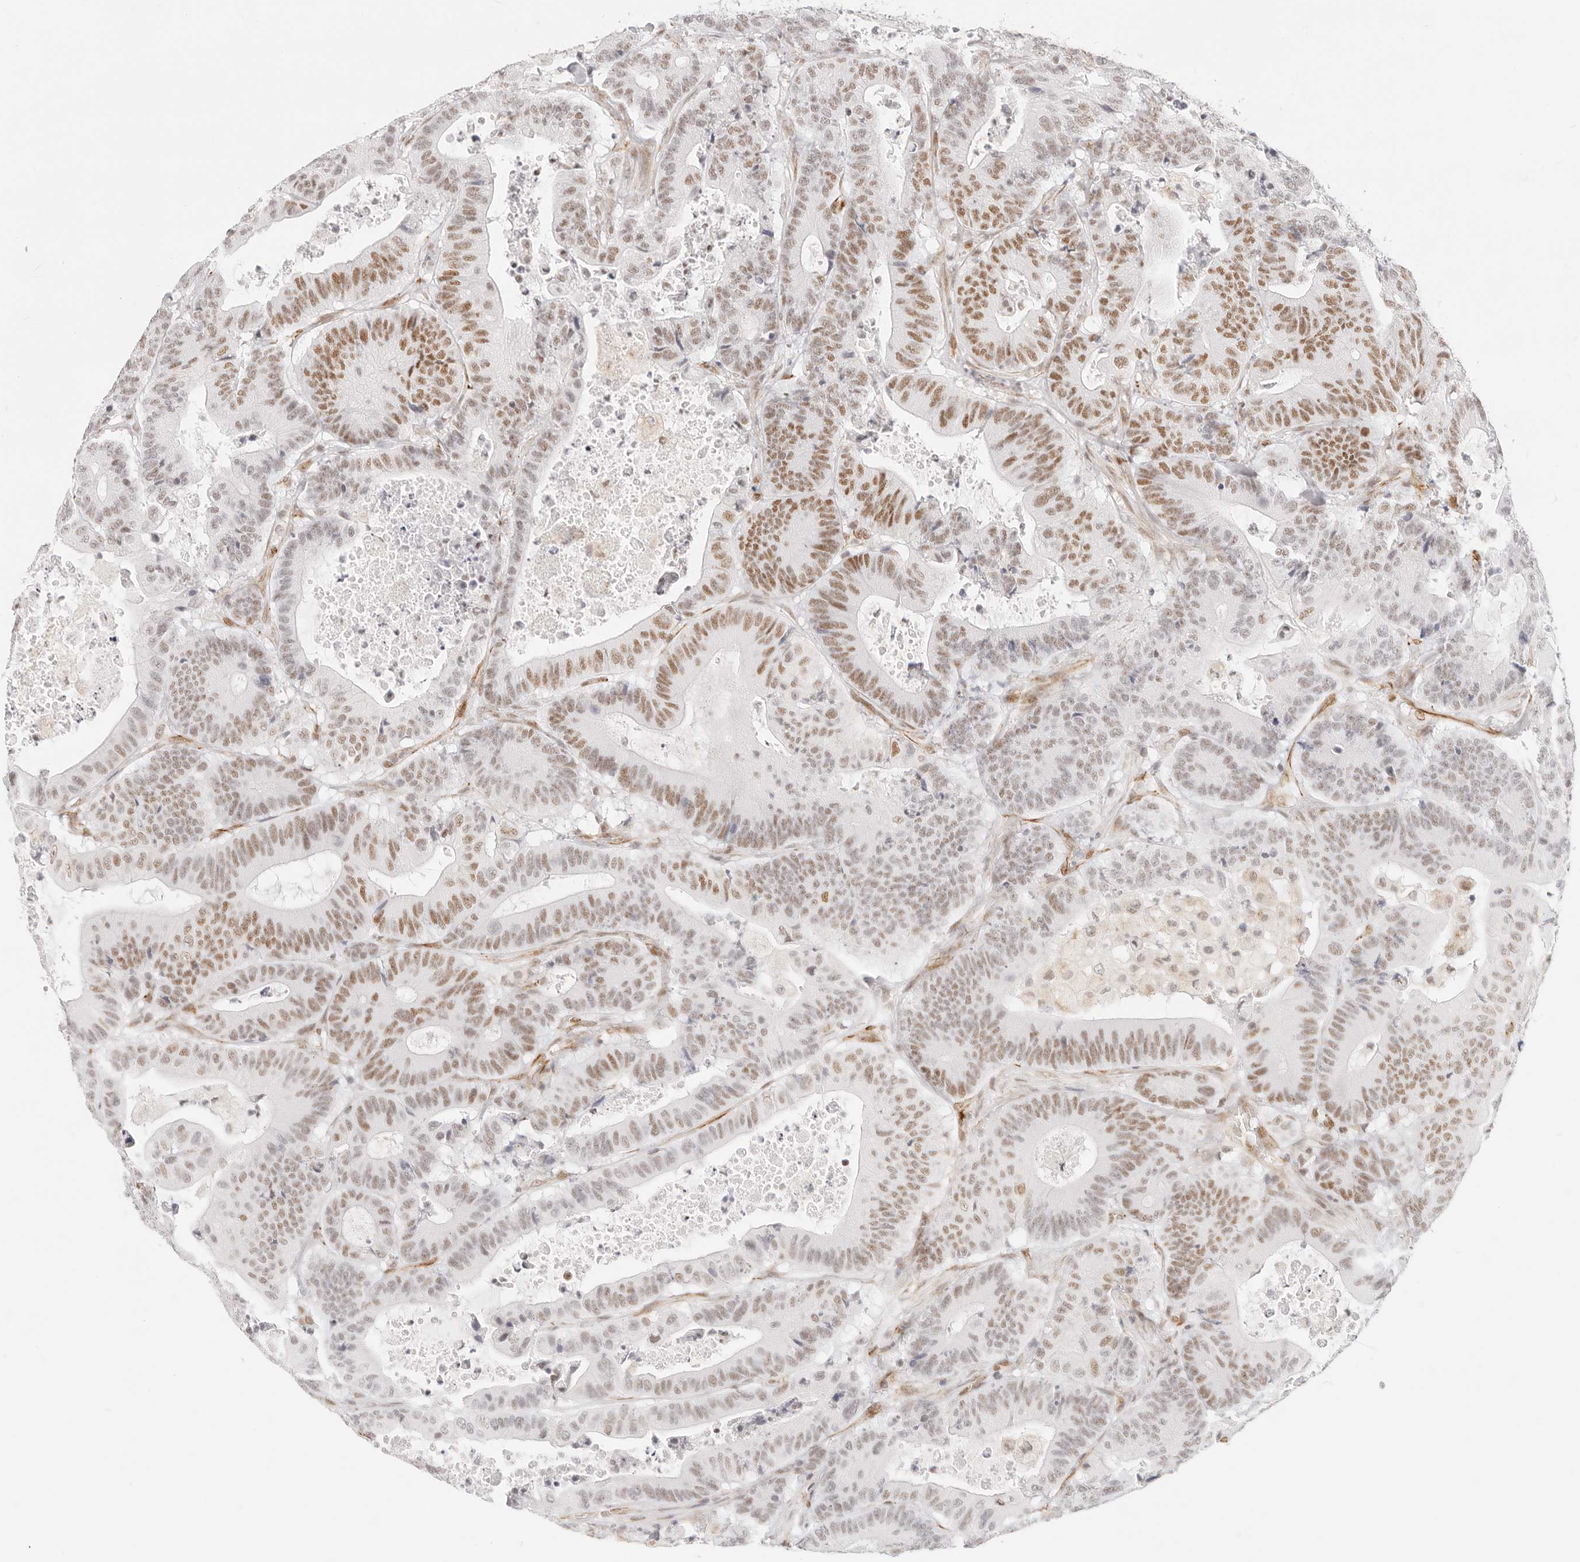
{"staining": {"intensity": "moderate", "quantity": "25%-75%", "location": "nuclear"}, "tissue": "colorectal cancer", "cell_type": "Tumor cells", "image_type": "cancer", "snomed": [{"axis": "morphology", "description": "Adenocarcinoma, NOS"}, {"axis": "topography", "description": "Colon"}], "caption": "A brown stain labels moderate nuclear expression of a protein in human colorectal cancer (adenocarcinoma) tumor cells. (DAB = brown stain, brightfield microscopy at high magnification).", "gene": "ZC3H11A", "patient": {"sex": "female", "age": 84}}